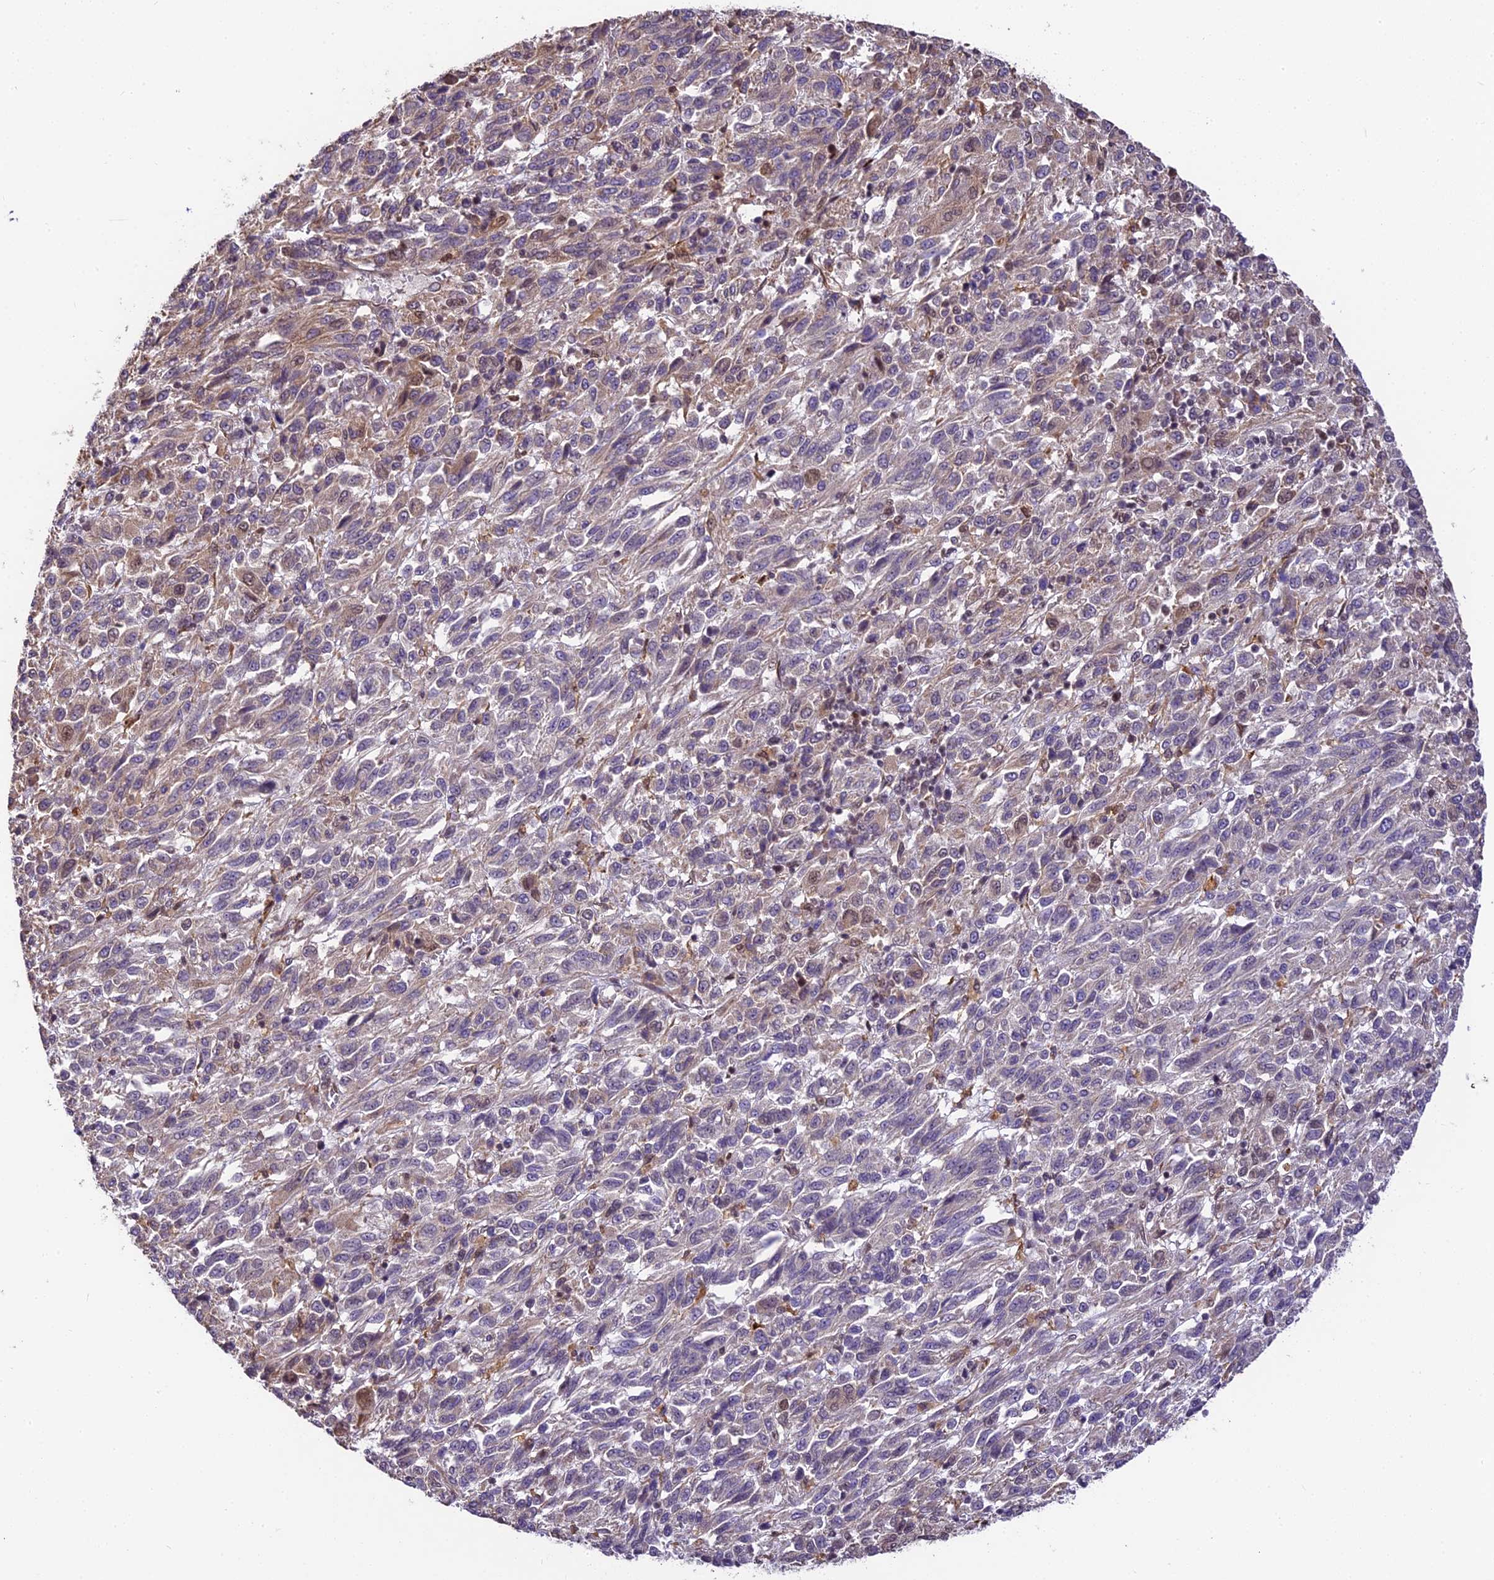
{"staining": {"intensity": "negative", "quantity": "none", "location": "none"}, "tissue": "melanoma", "cell_type": "Tumor cells", "image_type": "cancer", "snomed": [{"axis": "morphology", "description": "Malignant melanoma, Metastatic site"}, {"axis": "topography", "description": "Lung"}], "caption": "Human melanoma stained for a protein using immunohistochemistry (IHC) displays no positivity in tumor cells.", "gene": "TRIM22", "patient": {"sex": "male", "age": 64}}